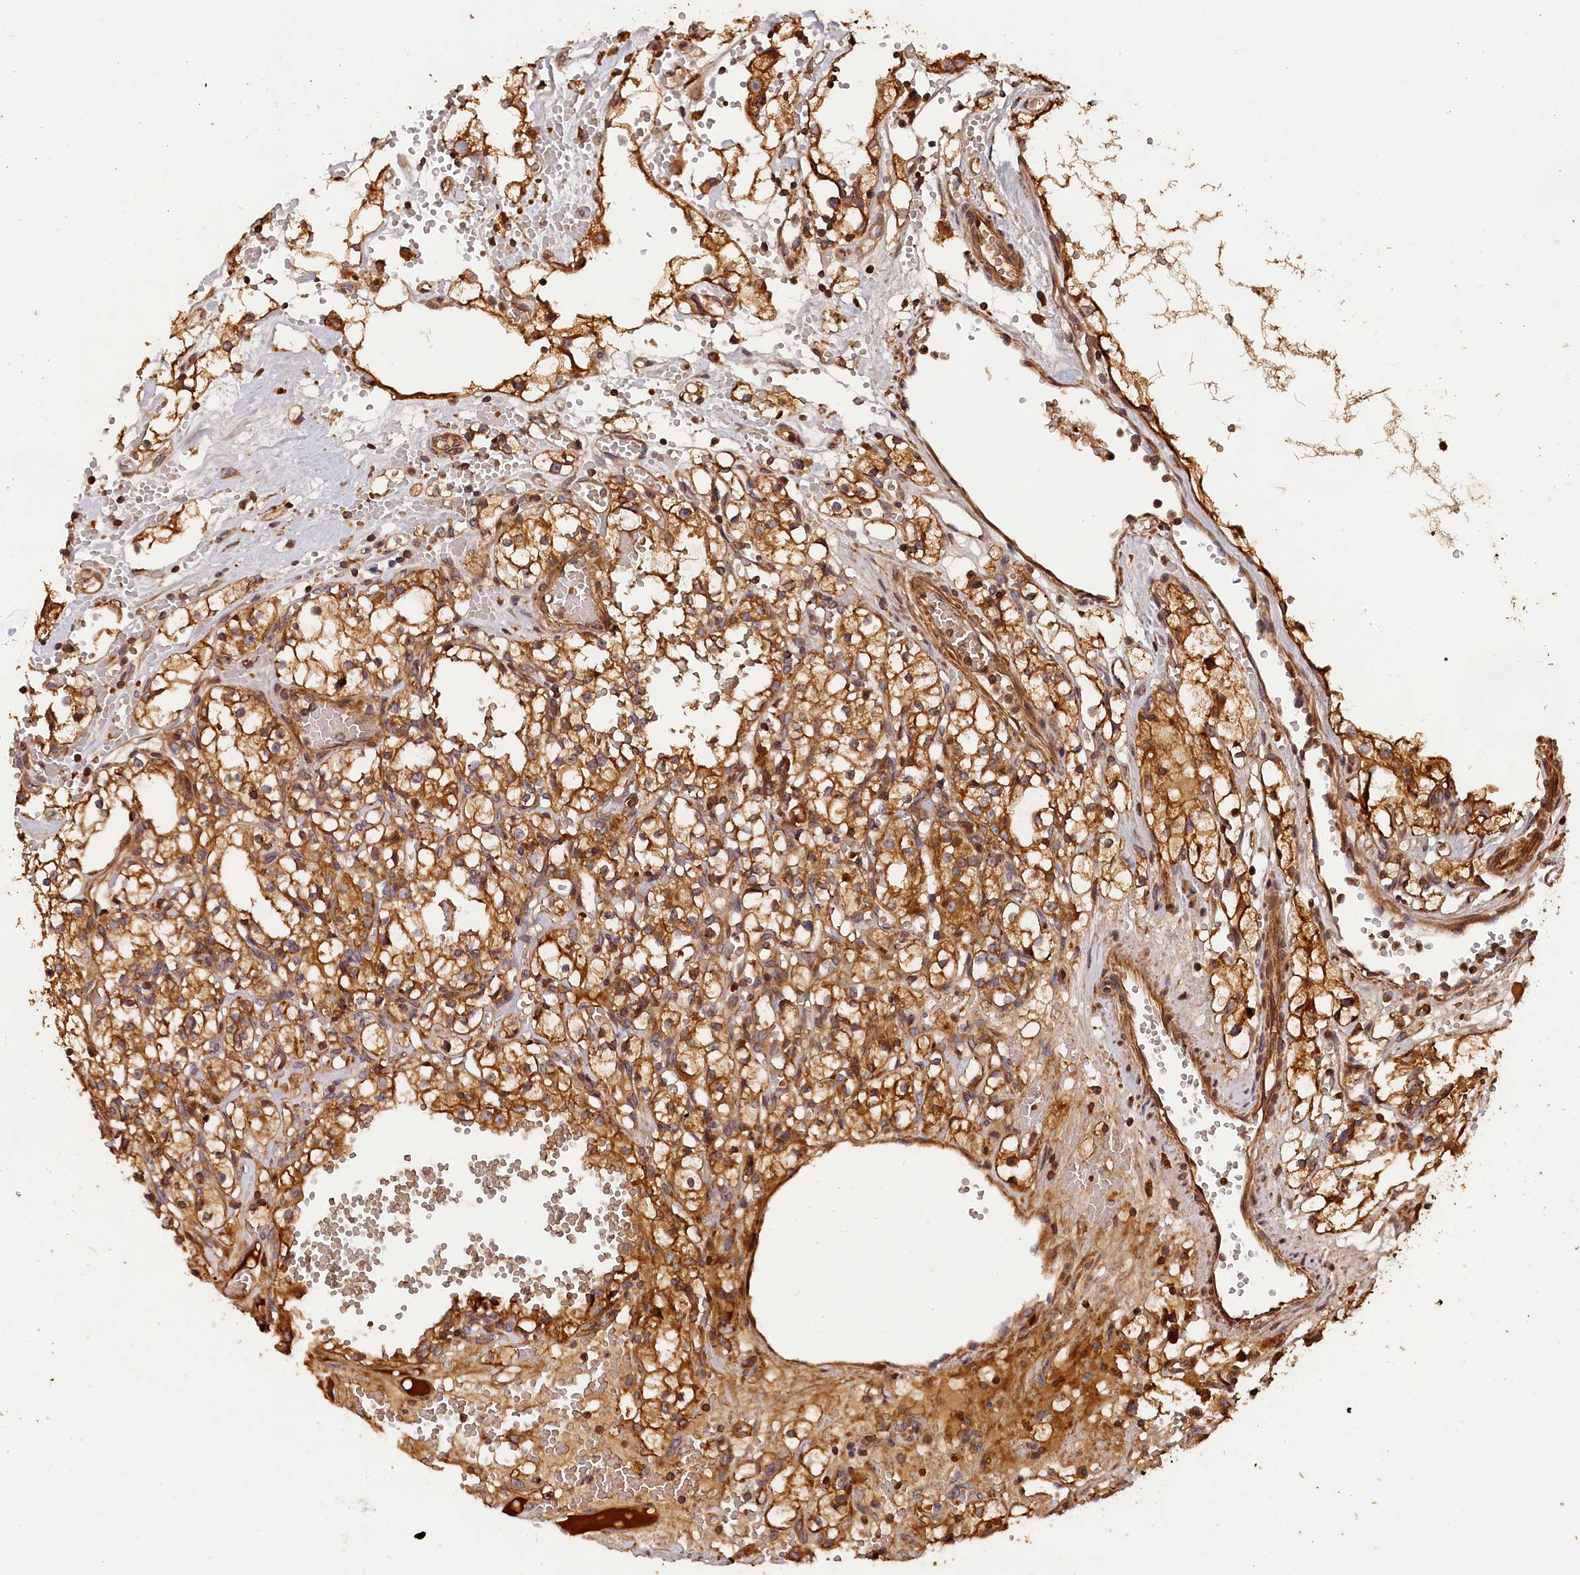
{"staining": {"intensity": "moderate", "quantity": ">75%", "location": "cytoplasmic/membranous"}, "tissue": "renal cancer", "cell_type": "Tumor cells", "image_type": "cancer", "snomed": [{"axis": "morphology", "description": "Adenocarcinoma, NOS"}, {"axis": "topography", "description": "Kidney"}], "caption": "High-magnification brightfield microscopy of renal cancer (adenocarcinoma) stained with DAB (3,3'-diaminobenzidine) (brown) and counterstained with hematoxylin (blue). tumor cells exhibit moderate cytoplasmic/membranous positivity is appreciated in approximately>75% of cells. The staining was performed using DAB (3,3'-diaminobenzidine) to visualize the protein expression in brown, while the nuclei were stained in blue with hematoxylin (Magnification: 20x).", "gene": "HMOX2", "patient": {"sex": "male", "age": 56}}